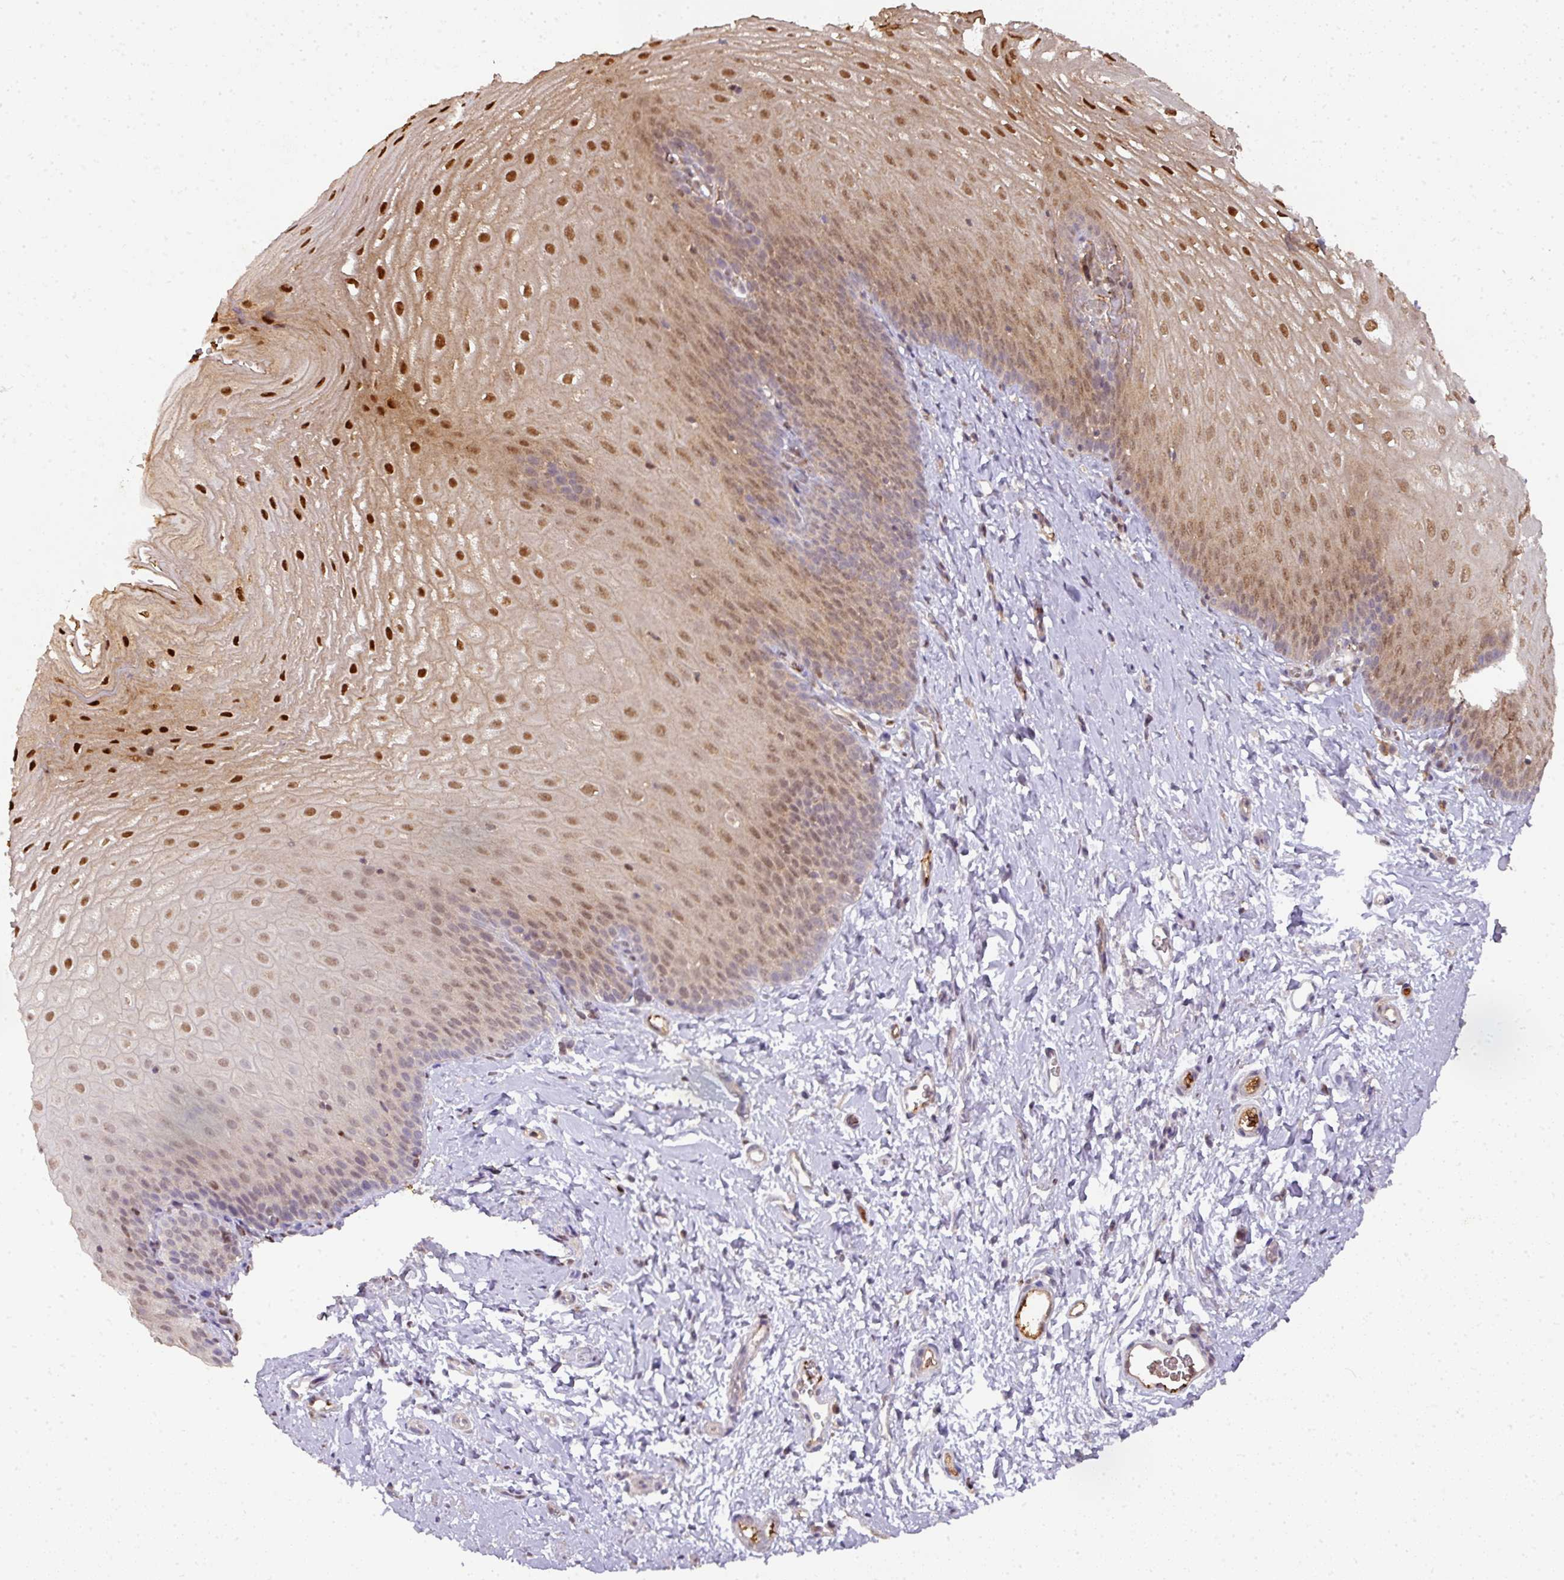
{"staining": {"intensity": "strong", "quantity": "25%-75%", "location": "cytoplasmic/membranous,nuclear"}, "tissue": "esophagus", "cell_type": "Squamous epithelial cells", "image_type": "normal", "snomed": [{"axis": "morphology", "description": "Normal tissue, NOS"}, {"axis": "topography", "description": "Esophagus"}], "caption": "The immunohistochemical stain highlights strong cytoplasmic/membranous,nuclear expression in squamous epithelial cells of benign esophagus. (brown staining indicates protein expression, while blue staining denotes nuclei).", "gene": "RANBP9", "patient": {"sex": "male", "age": 70}}